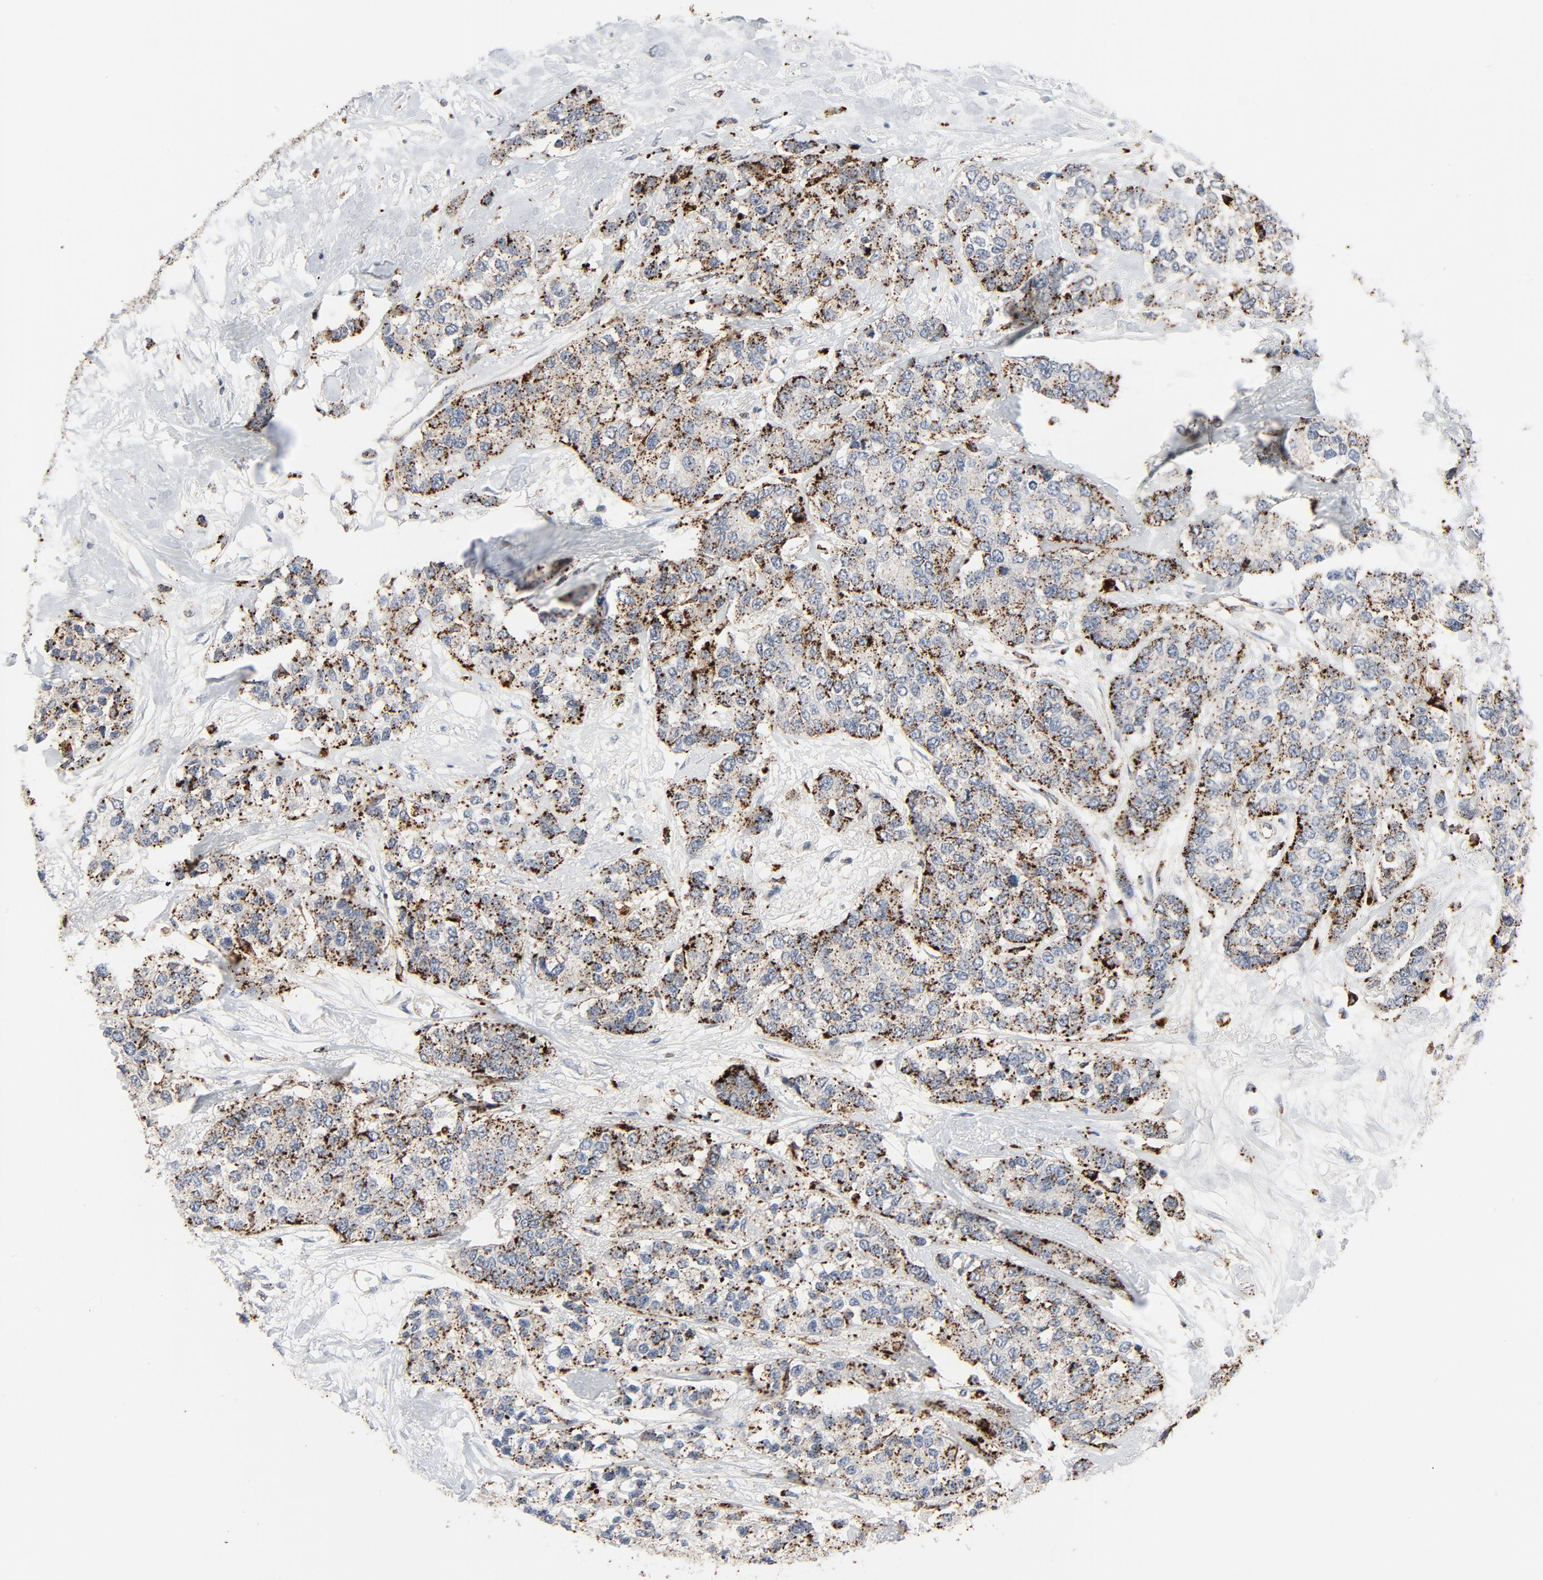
{"staining": {"intensity": "strong", "quantity": ">75%", "location": "cytoplasmic/membranous"}, "tissue": "breast cancer", "cell_type": "Tumor cells", "image_type": "cancer", "snomed": [{"axis": "morphology", "description": "Normal tissue, NOS"}, {"axis": "morphology", "description": "Duct carcinoma"}, {"axis": "topography", "description": "Breast"}], "caption": "Immunohistochemistry histopathology image of human intraductal carcinoma (breast) stained for a protein (brown), which reveals high levels of strong cytoplasmic/membranous expression in approximately >75% of tumor cells.", "gene": "AKT2", "patient": {"sex": "female", "age": 50}}